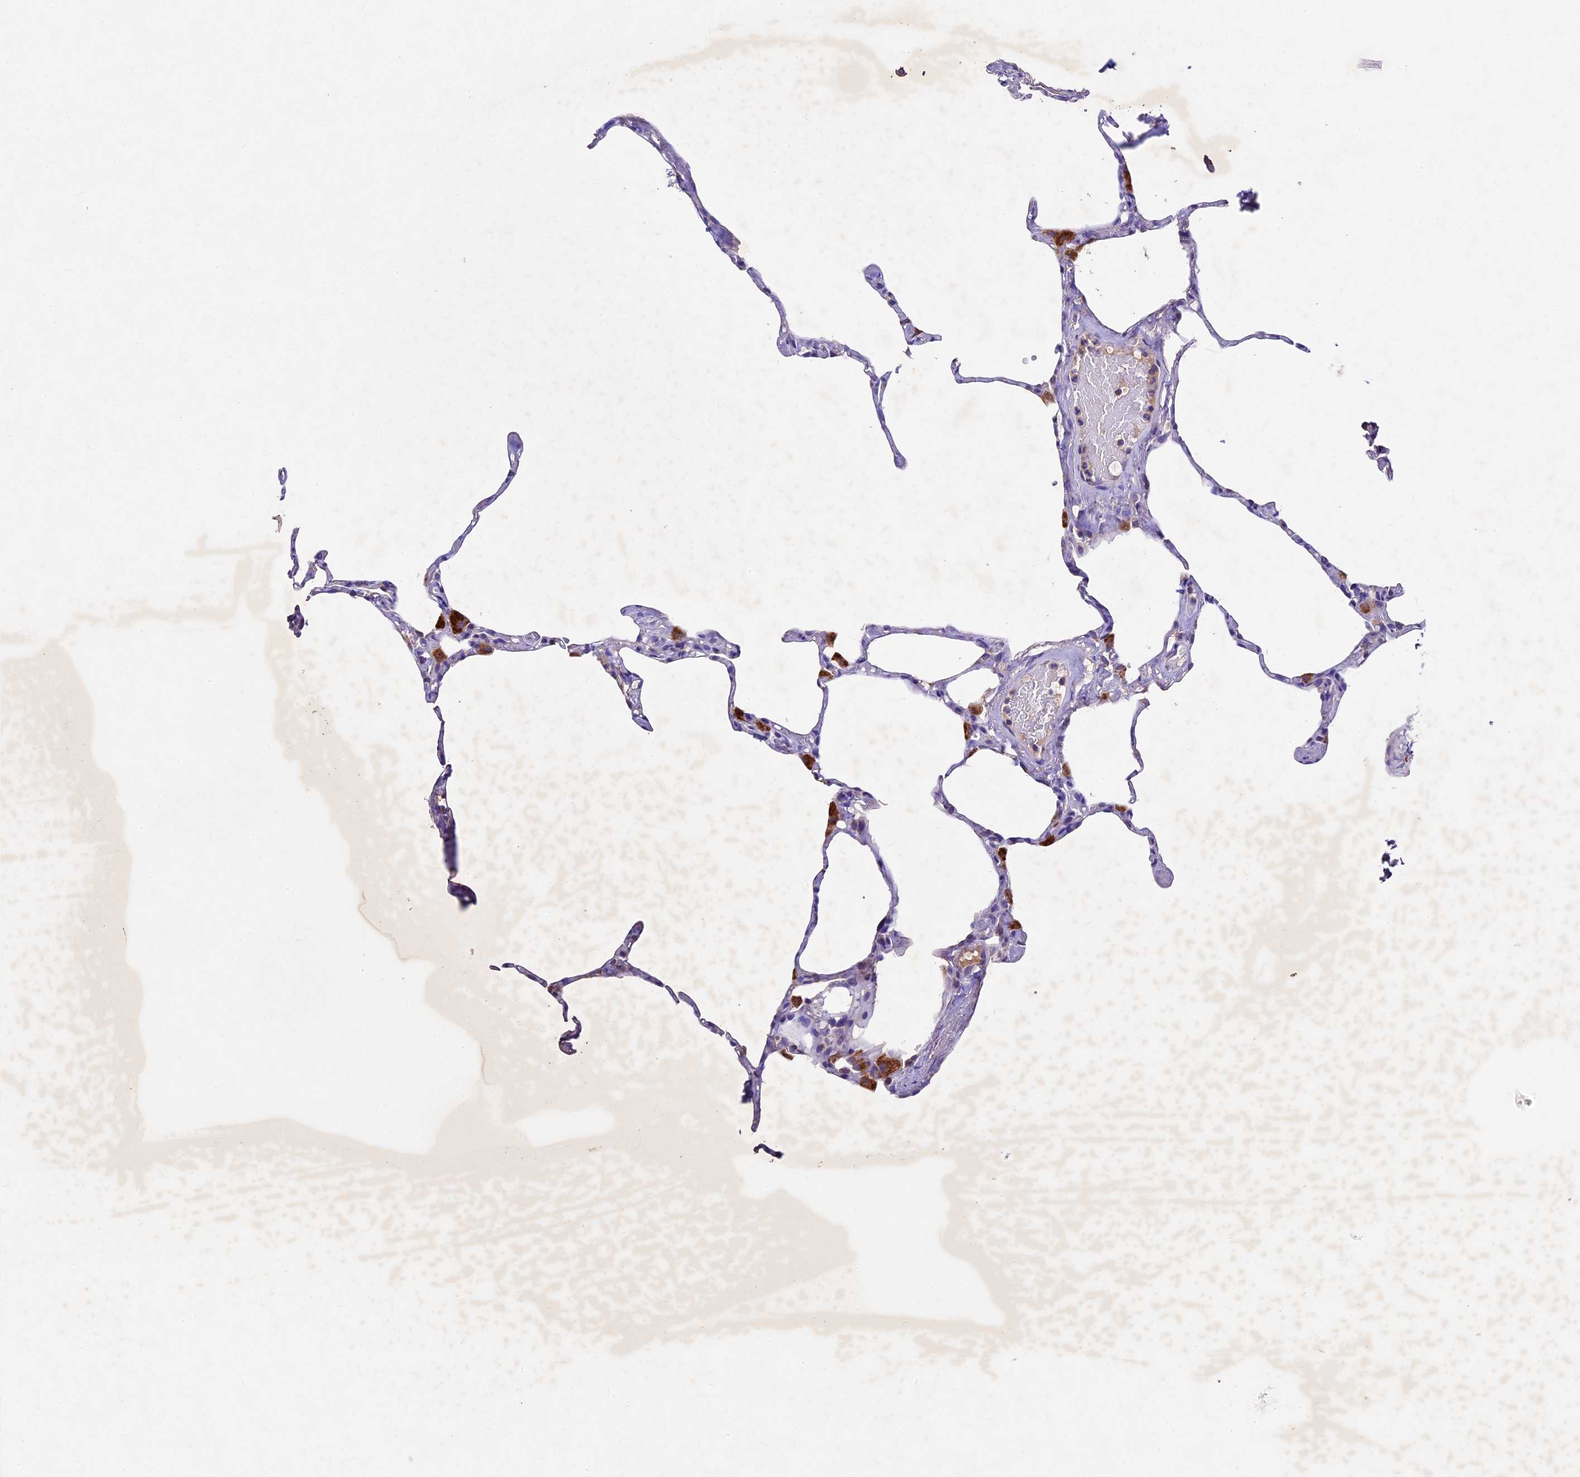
{"staining": {"intensity": "negative", "quantity": "none", "location": "none"}, "tissue": "lung", "cell_type": "Alveolar cells", "image_type": "normal", "snomed": [{"axis": "morphology", "description": "Normal tissue, NOS"}, {"axis": "topography", "description": "Lung"}], "caption": "This is a histopathology image of IHC staining of normal lung, which shows no staining in alveolar cells.", "gene": "PMPCB", "patient": {"sex": "male", "age": 65}}